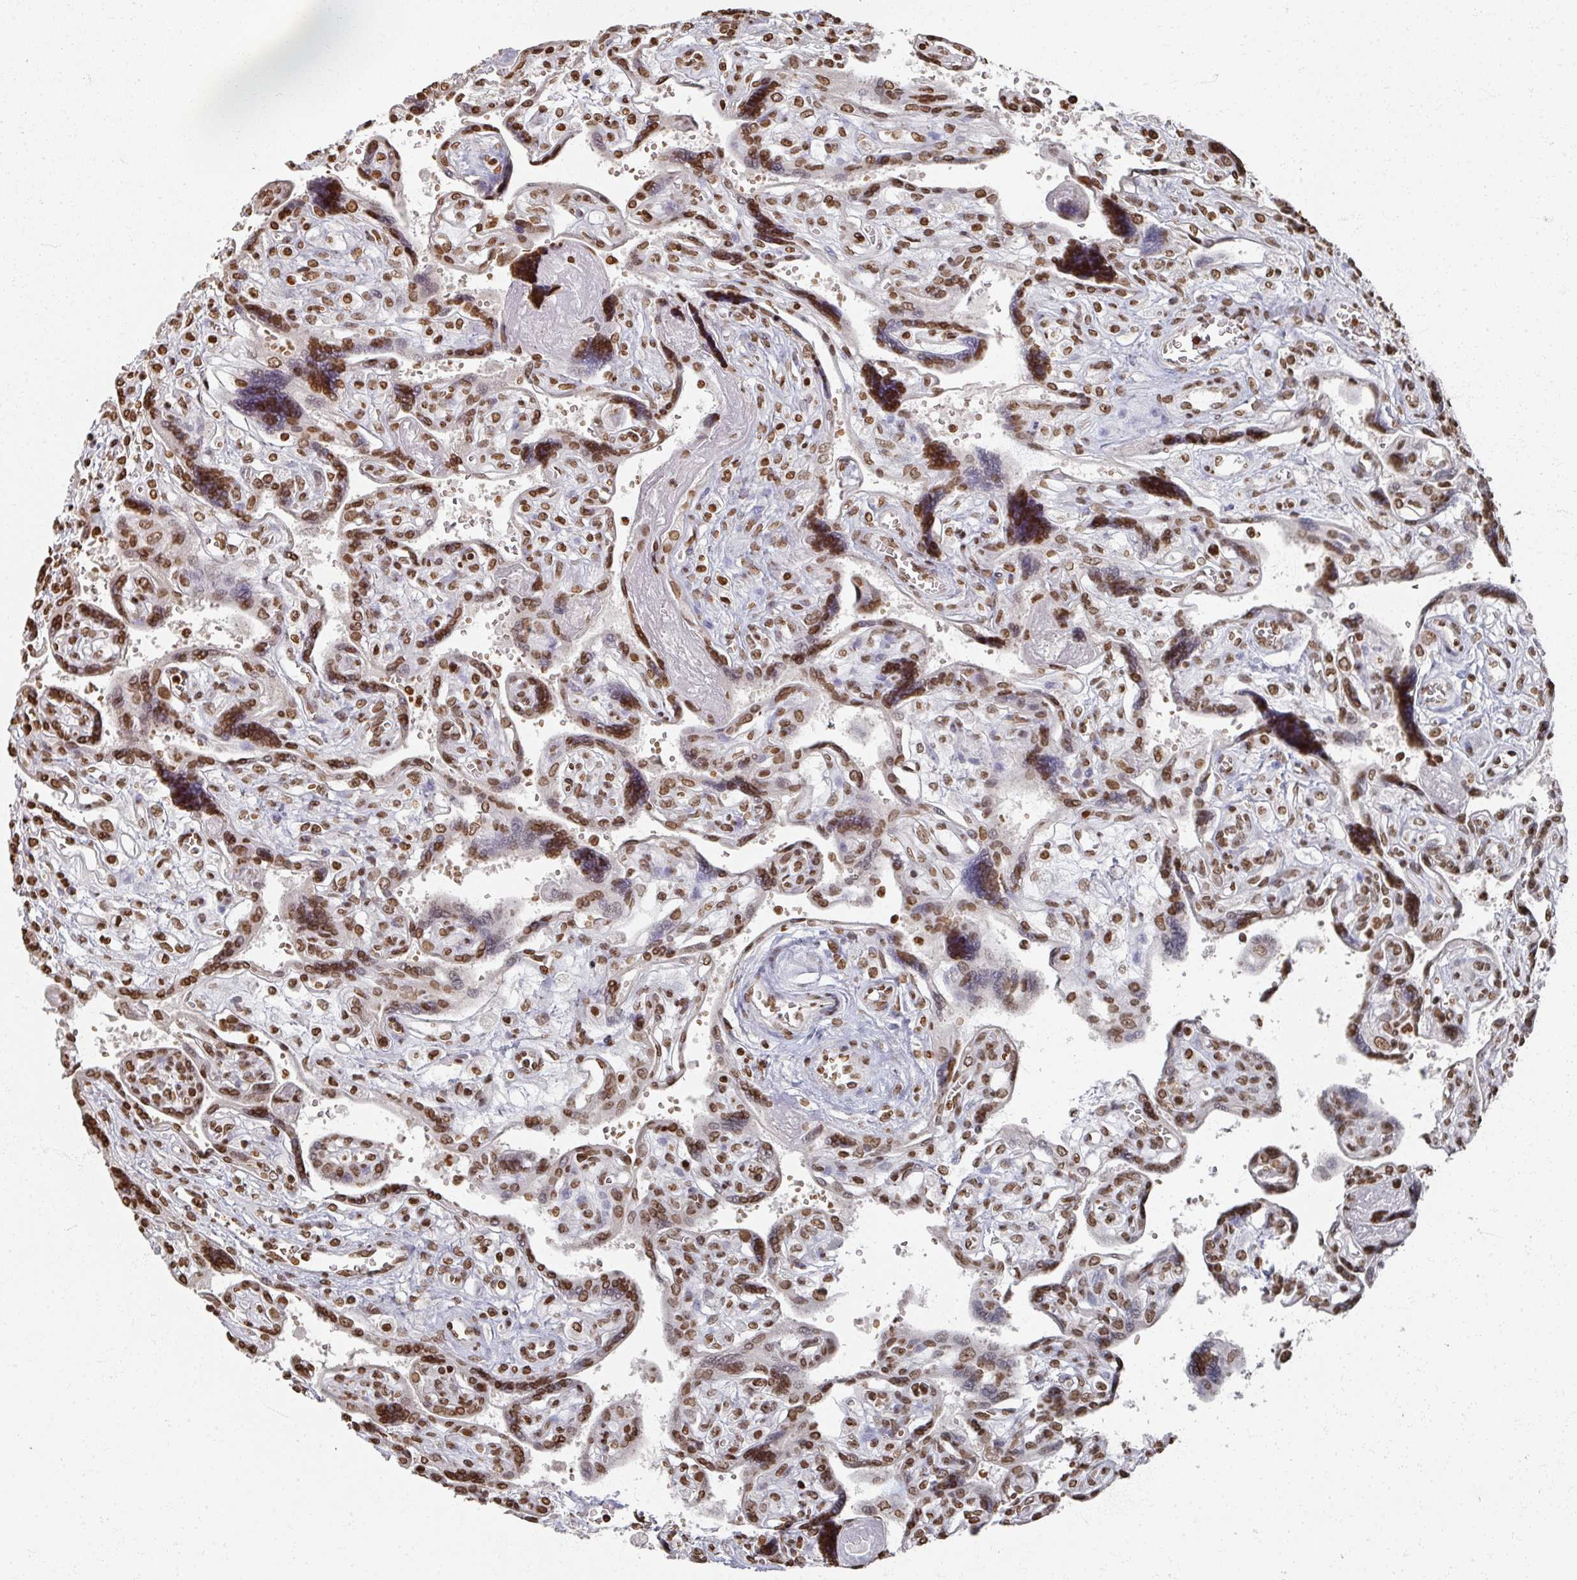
{"staining": {"intensity": "moderate", "quantity": ">75%", "location": "nuclear"}, "tissue": "placenta", "cell_type": "Trophoblastic cells", "image_type": "normal", "snomed": [{"axis": "morphology", "description": "Normal tissue, NOS"}, {"axis": "topography", "description": "Placenta"}], "caption": "An IHC photomicrograph of normal tissue is shown. Protein staining in brown labels moderate nuclear positivity in placenta within trophoblastic cells. (Stains: DAB in brown, nuclei in blue, Microscopy: brightfield microscopy at high magnification).", "gene": "DCUN1D5", "patient": {"sex": "female", "age": 39}}